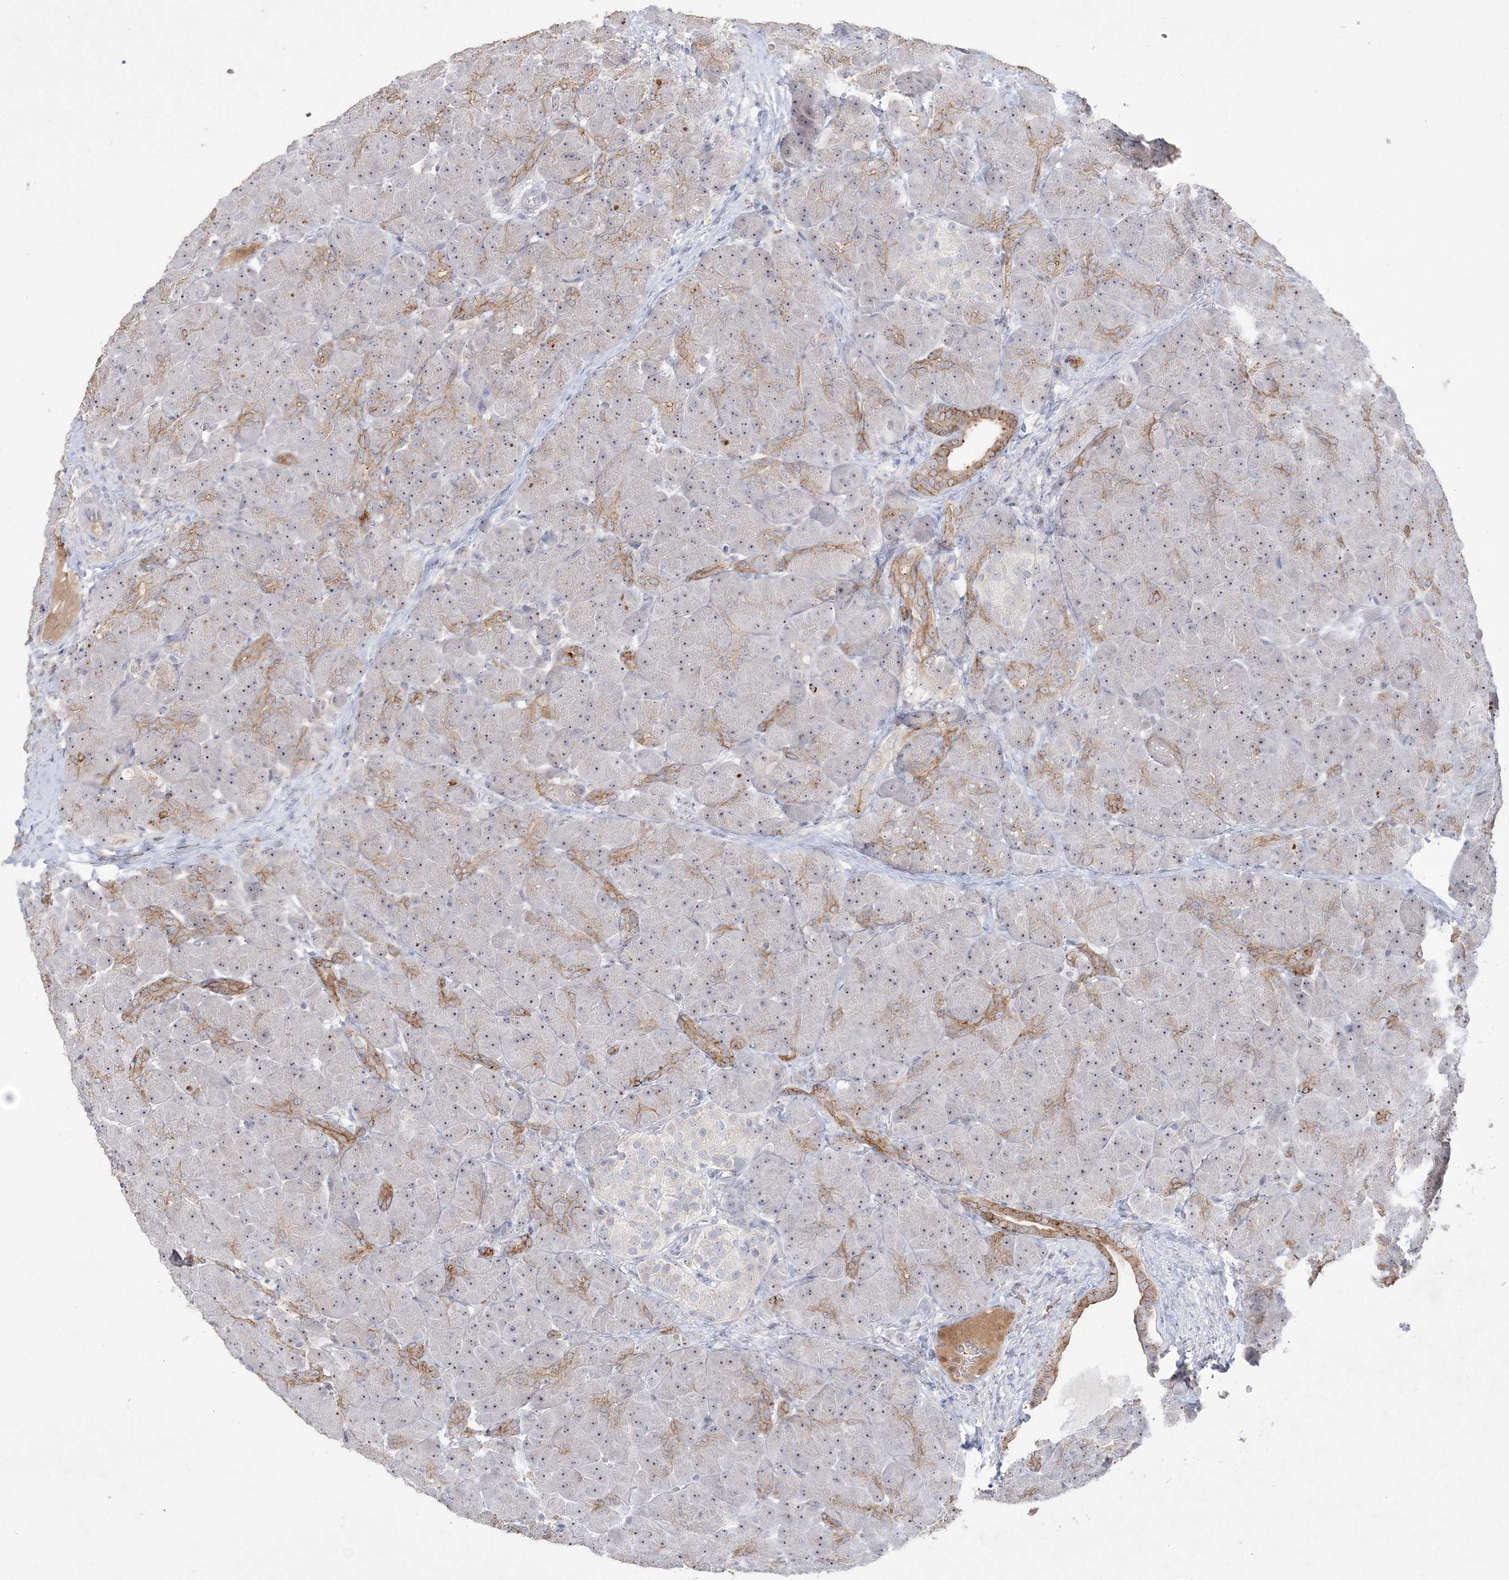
{"staining": {"intensity": "moderate", "quantity": "25%-75%", "location": "cytoplasmic/membranous,nuclear"}, "tissue": "pancreas", "cell_type": "Exocrine glandular cells", "image_type": "normal", "snomed": [{"axis": "morphology", "description": "Normal tissue, NOS"}, {"axis": "topography", "description": "Pancreas"}], "caption": "Immunohistochemistry (IHC) histopathology image of unremarkable pancreas: pancreas stained using immunohistochemistry (IHC) reveals medium levels of moderate protein expression localized specifically in the cytoplasmic/membranous,nuclear of exocrine glandular cells, appearing as a cytoplasmic/membranous,nuclear brown color.", "gene": "NOP16", "patient": {"sex": "male", "age": 66}}